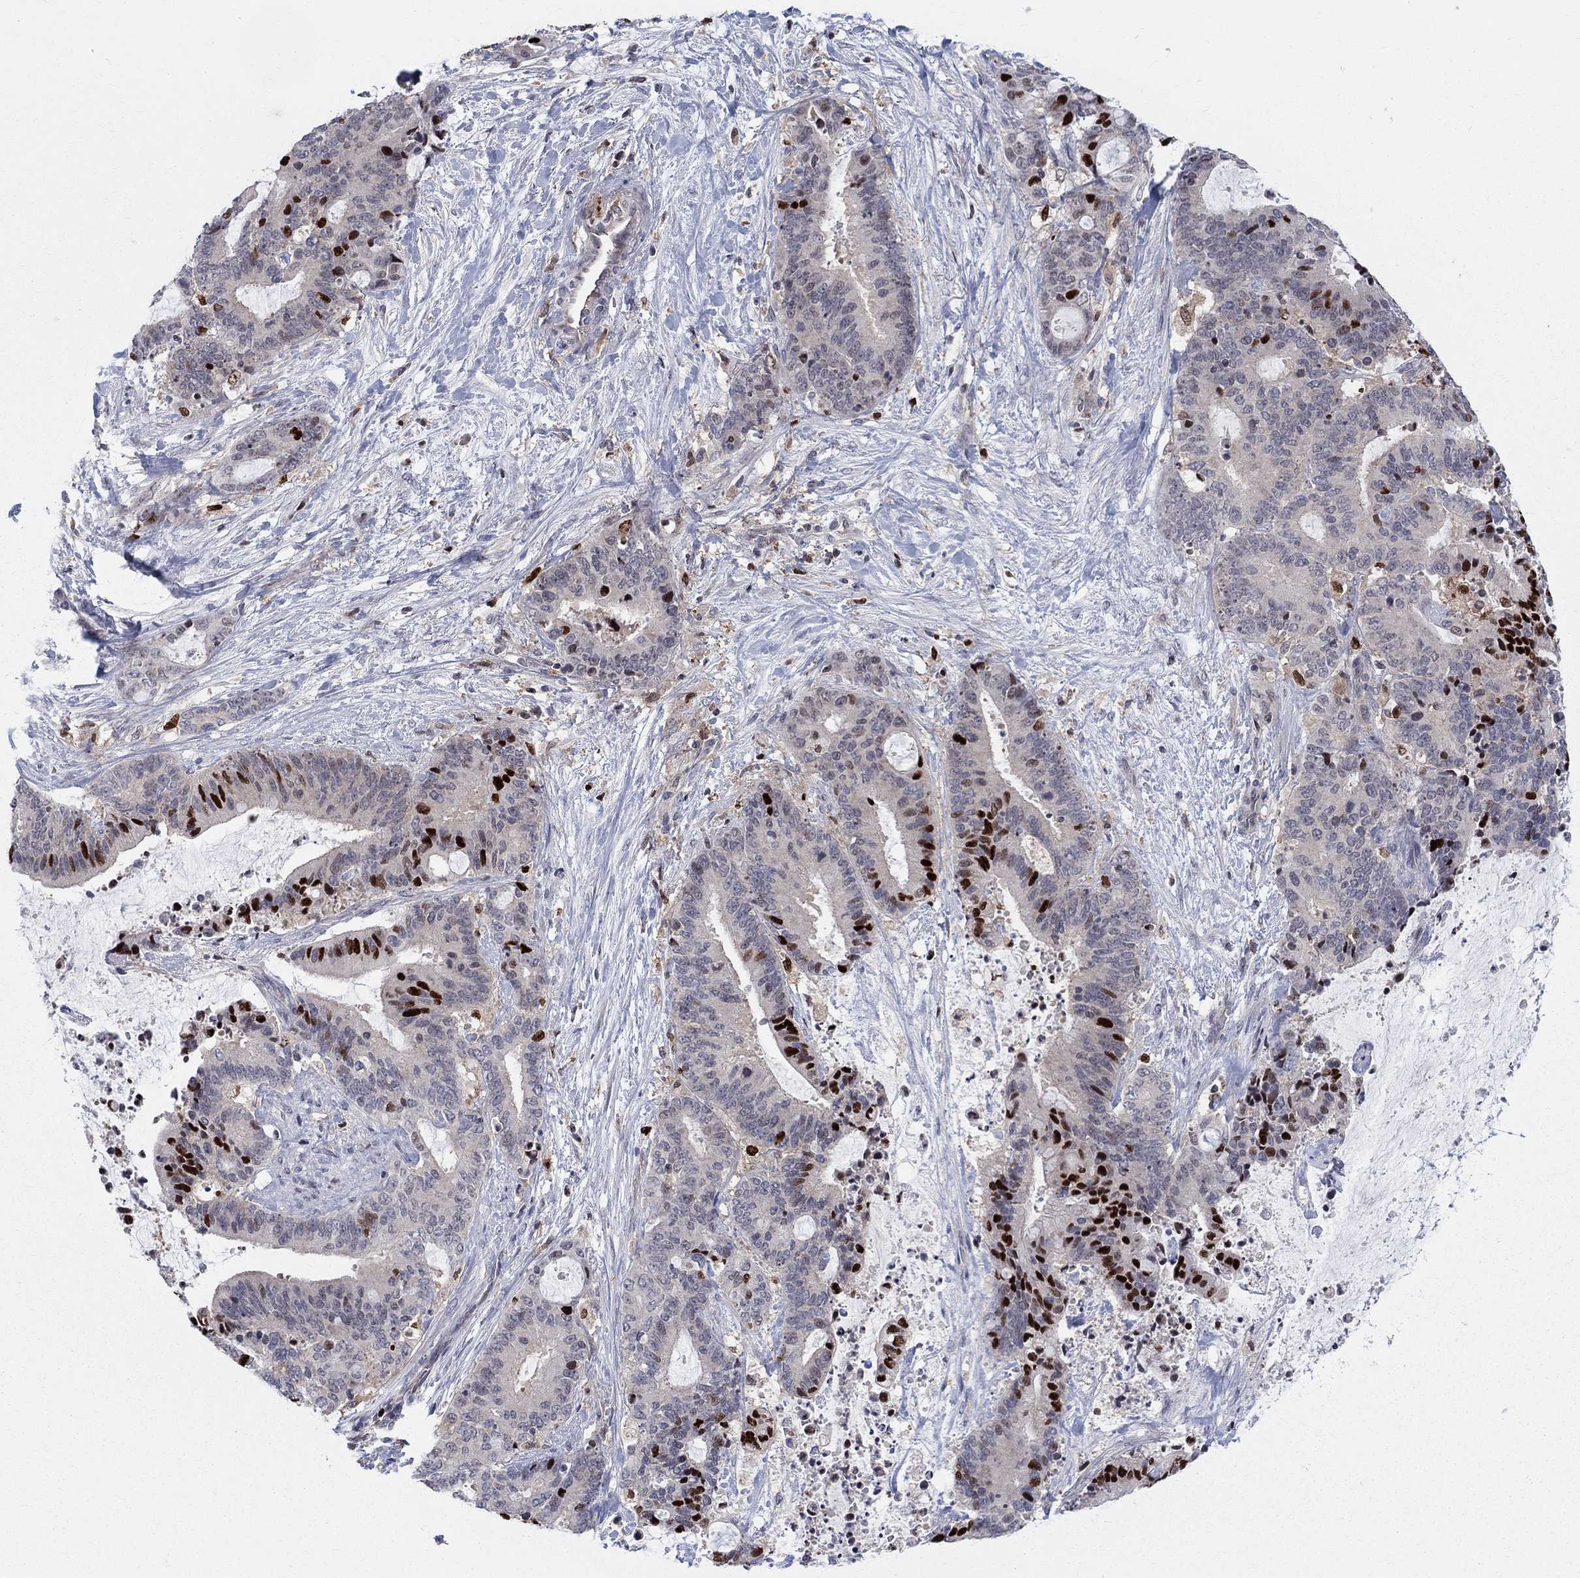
{"staining": {"intensity": "strong", "quantity": "<25%", "location": "nuclear"}, "tissue": "liver cancer", "cell_type": "Tumor cells", "image_type": "cancer", "snomed": [{"axis": "morphology", "description": "Cholangiocarcinoma"}, {"axis": "topography", "description": "Liver"}], "caption": "Immunohistochemical staining of human liver cancer (cholangiocarcinoma) reveals strong nuclear protein staining in about <25% of tumor cells. Immunohistochemistry (ihc) stains the protein in brown and the nuclei are stained blue.", "gene": "ZNHIT3", "patient": {"sex": "female", "age": 73}}